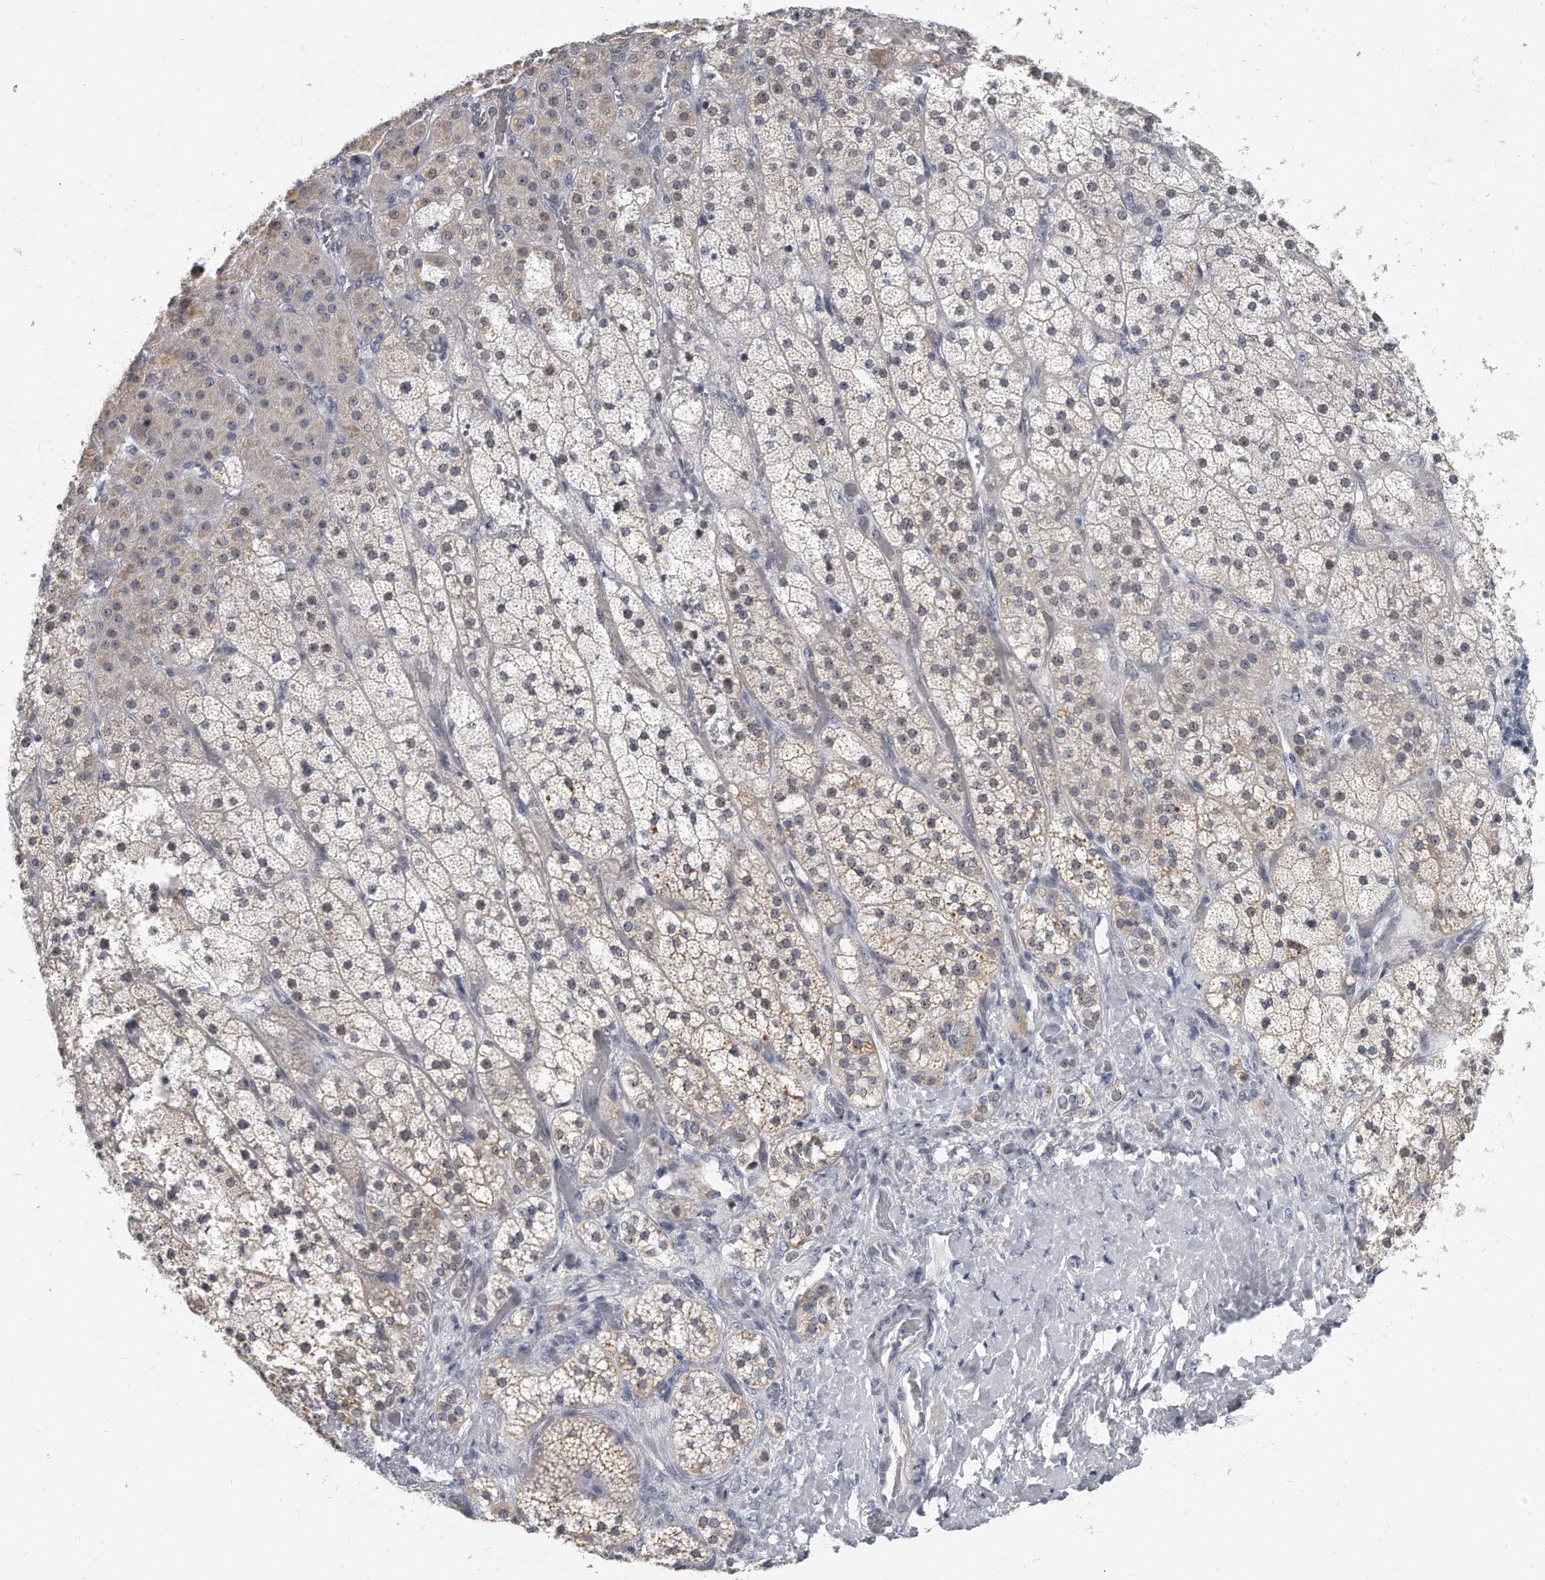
{"staining": {"intensity": "weak", "quantity": "25%-75%", "location": "cytoplasmic/membranous"}, "tissue": "adrenal gland", "cell_type": "Glandular cells", "image_type": "normal", "snomed": [{"axis": "morphology", "description": "Normal tissue, NOS"}, {"axis": "topography", "description": "Adrenal gland"}], "caption": "Brown immunohistochemical staining in unremarkable human adrenal gland reveals weak cytoplasmic/membranous expression in about 25%-75% of glandular cells. (Stains: DAB in brown, nuclei in blue, Microscopy: brightfield microscopy at high magnification).", "gene": "TFCP2L1", "patient": {"sex": "male", "age": 57}}